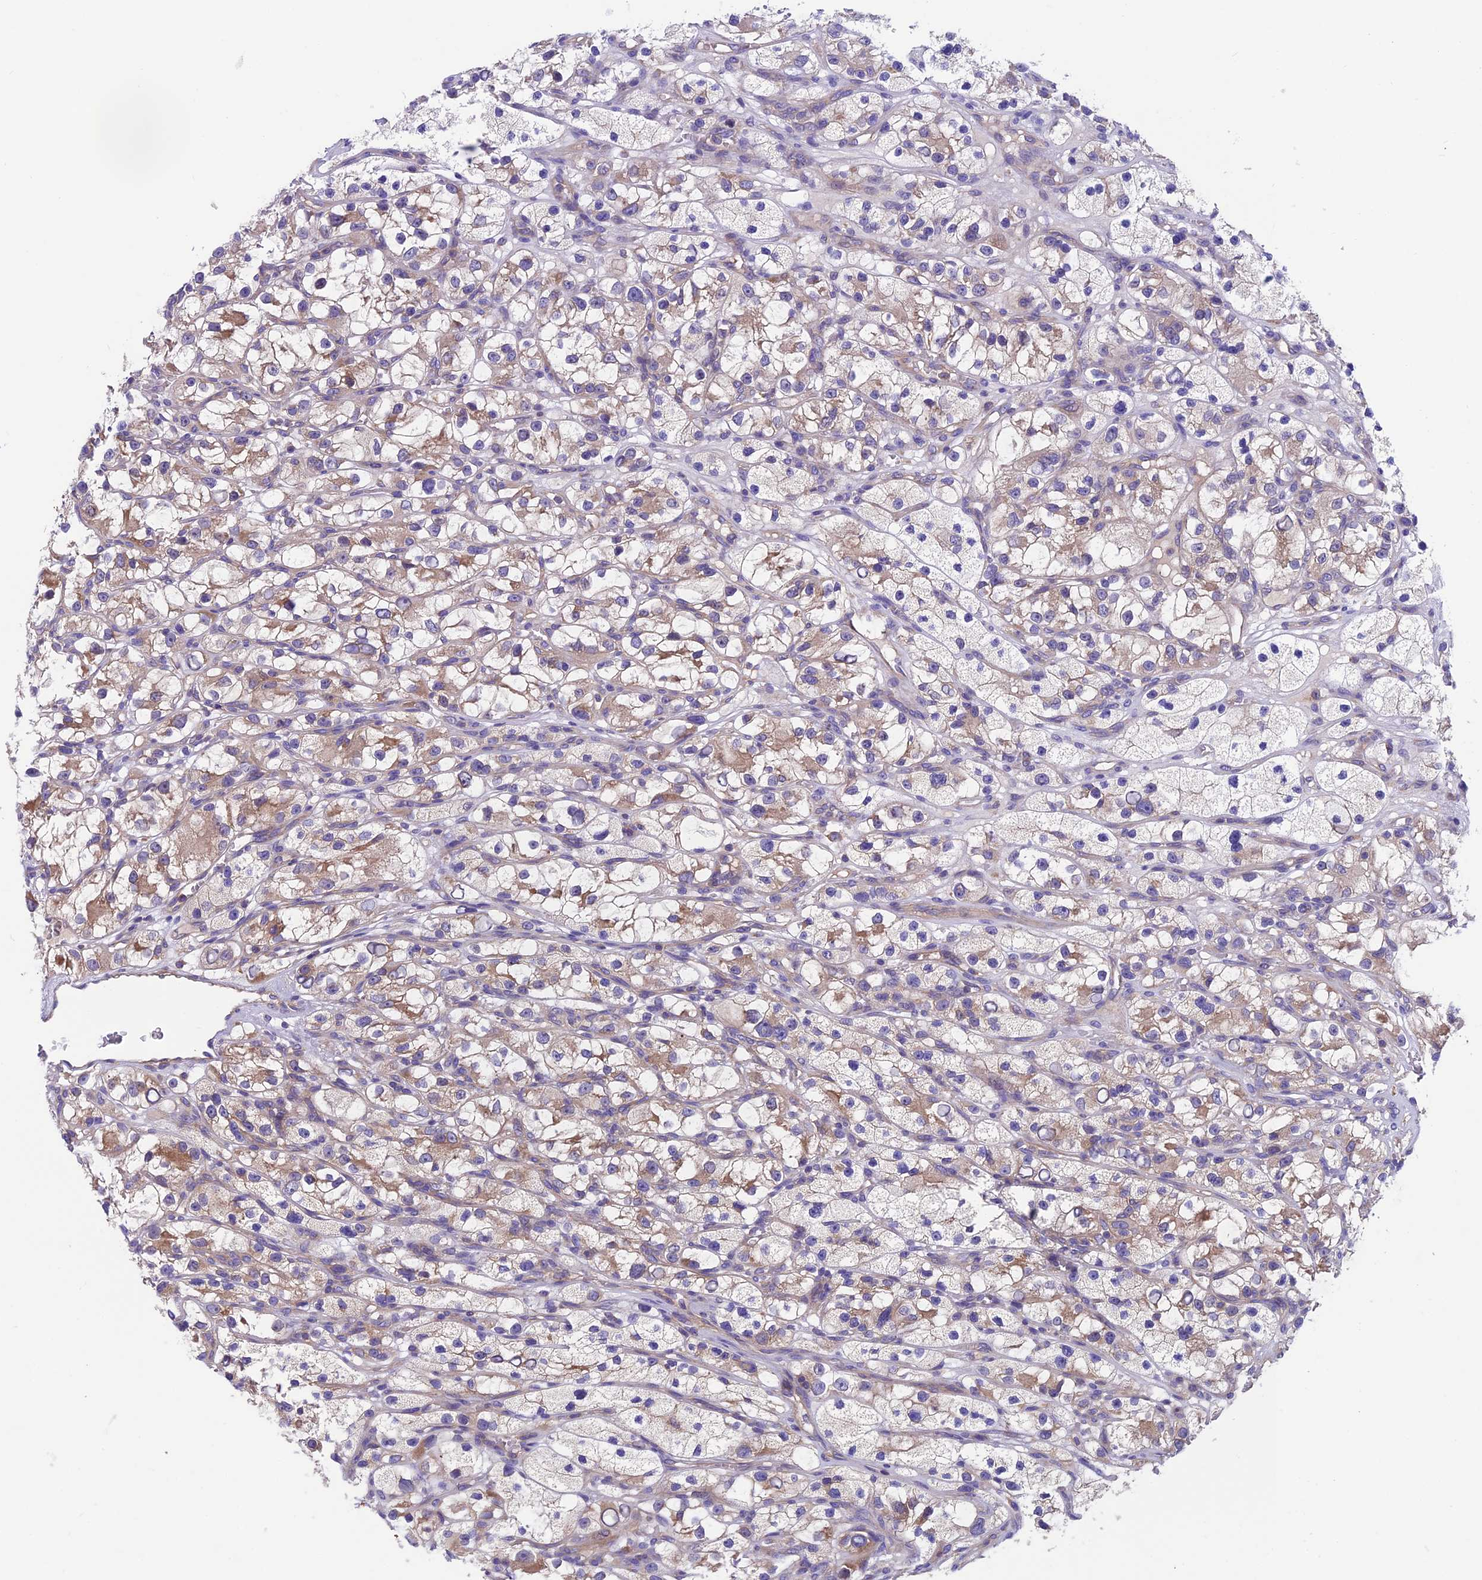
{"staining": {"intensity": "moderate", "quantity": "25%-75%", "location": "cytoplasmic/membranous"}, "tissue": "renal cancer", "cell_type": "Tumor cells", "image_type": "cancer", "snomed": [{"axis": "morphology", "description": "Adenocarcinoma, NOS"}, {"axis": "topography", "description": "Kidney"}], "caption": "Immunohistochemistry micrograph of human renal cancer (adenocarcinoma) stained for a protein (brown), which reveals medium levels of moderate cytoplasmic/membranous expression in approximately 25%-75% of tumor cells.", "gene": "VPS16", "patient": {"sex": "female", "age": 57}}